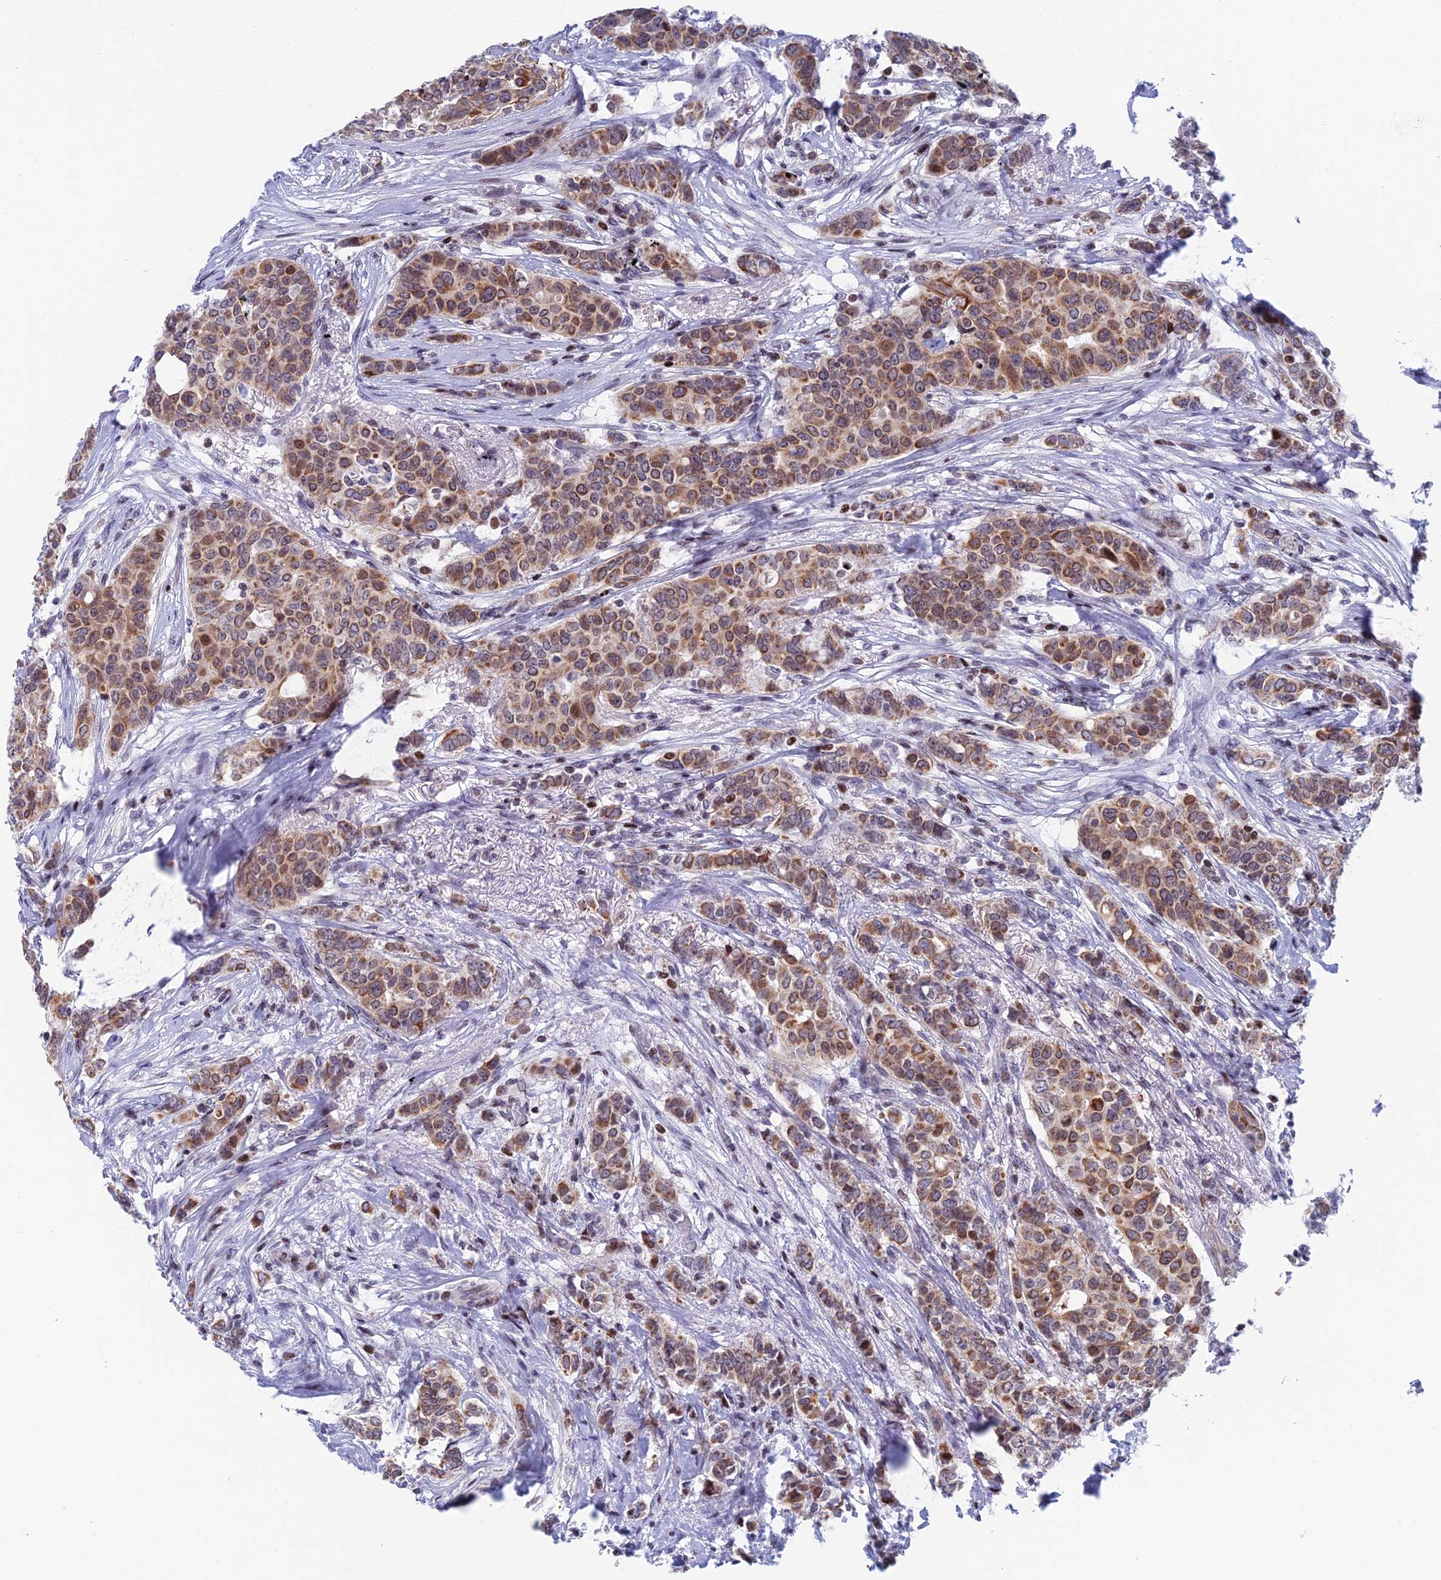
{"staining": {"intensity": "moderate", "quantity": ">75%", "location": "cytoplasmic/membranous"}, "tissue": "breast cancer", "cell_type": "Tumor cells", "image_type": "cancer", "snomed": [{"axis": "morphology", "description": "Lobular carcinoma"}, {"axis": "topography", "description": "Breast"}], "caption": "This photomicrograph reveals immunohistochemistry (IHC) staining of human breast cancer (lobular carcinoma), with medium moderate cytoplasmic/membranous expression in about >75% of tumor cells.", "gene": "AFF3", "patient": {"sex": "female", "age": 51}}